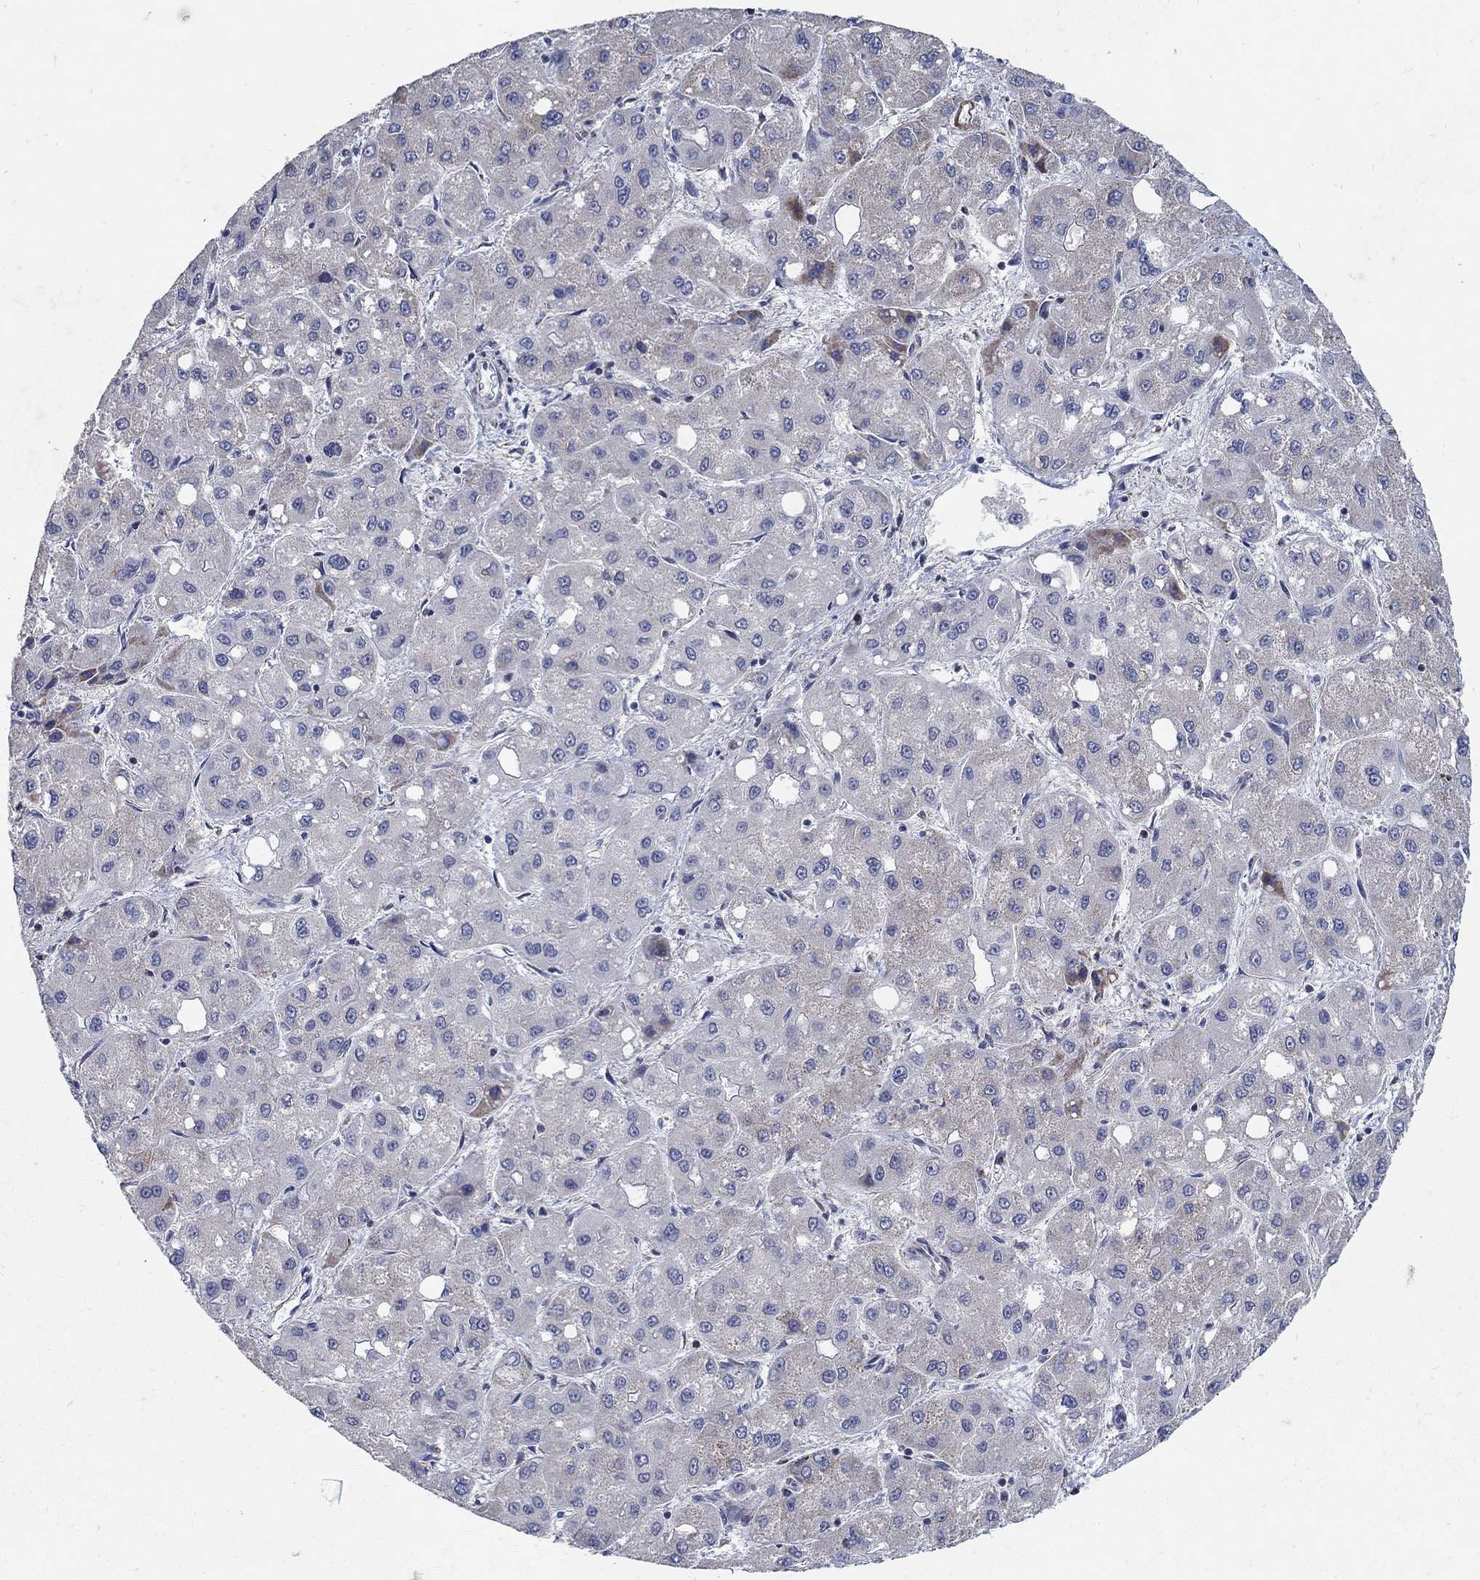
{"staining": {"intensity": "negative", "quantity": "none", "location": "none"}, "tissue": "liver cancer", "cell_type": "Tumor cells", "image_type": "cancer", "snomed": [{"axis": "morphology", "description": "Carcinoma, Hepatocellular, NOS"}, {"axis": "topography", "description": "Liver"}], "caption": "DAB immunohistochemical staining of liver hepatocellular carcinoma shows no significant positivity in tumor cells.", "gene": "HMX2", "patient": {"sex": "male", "age": 73}}